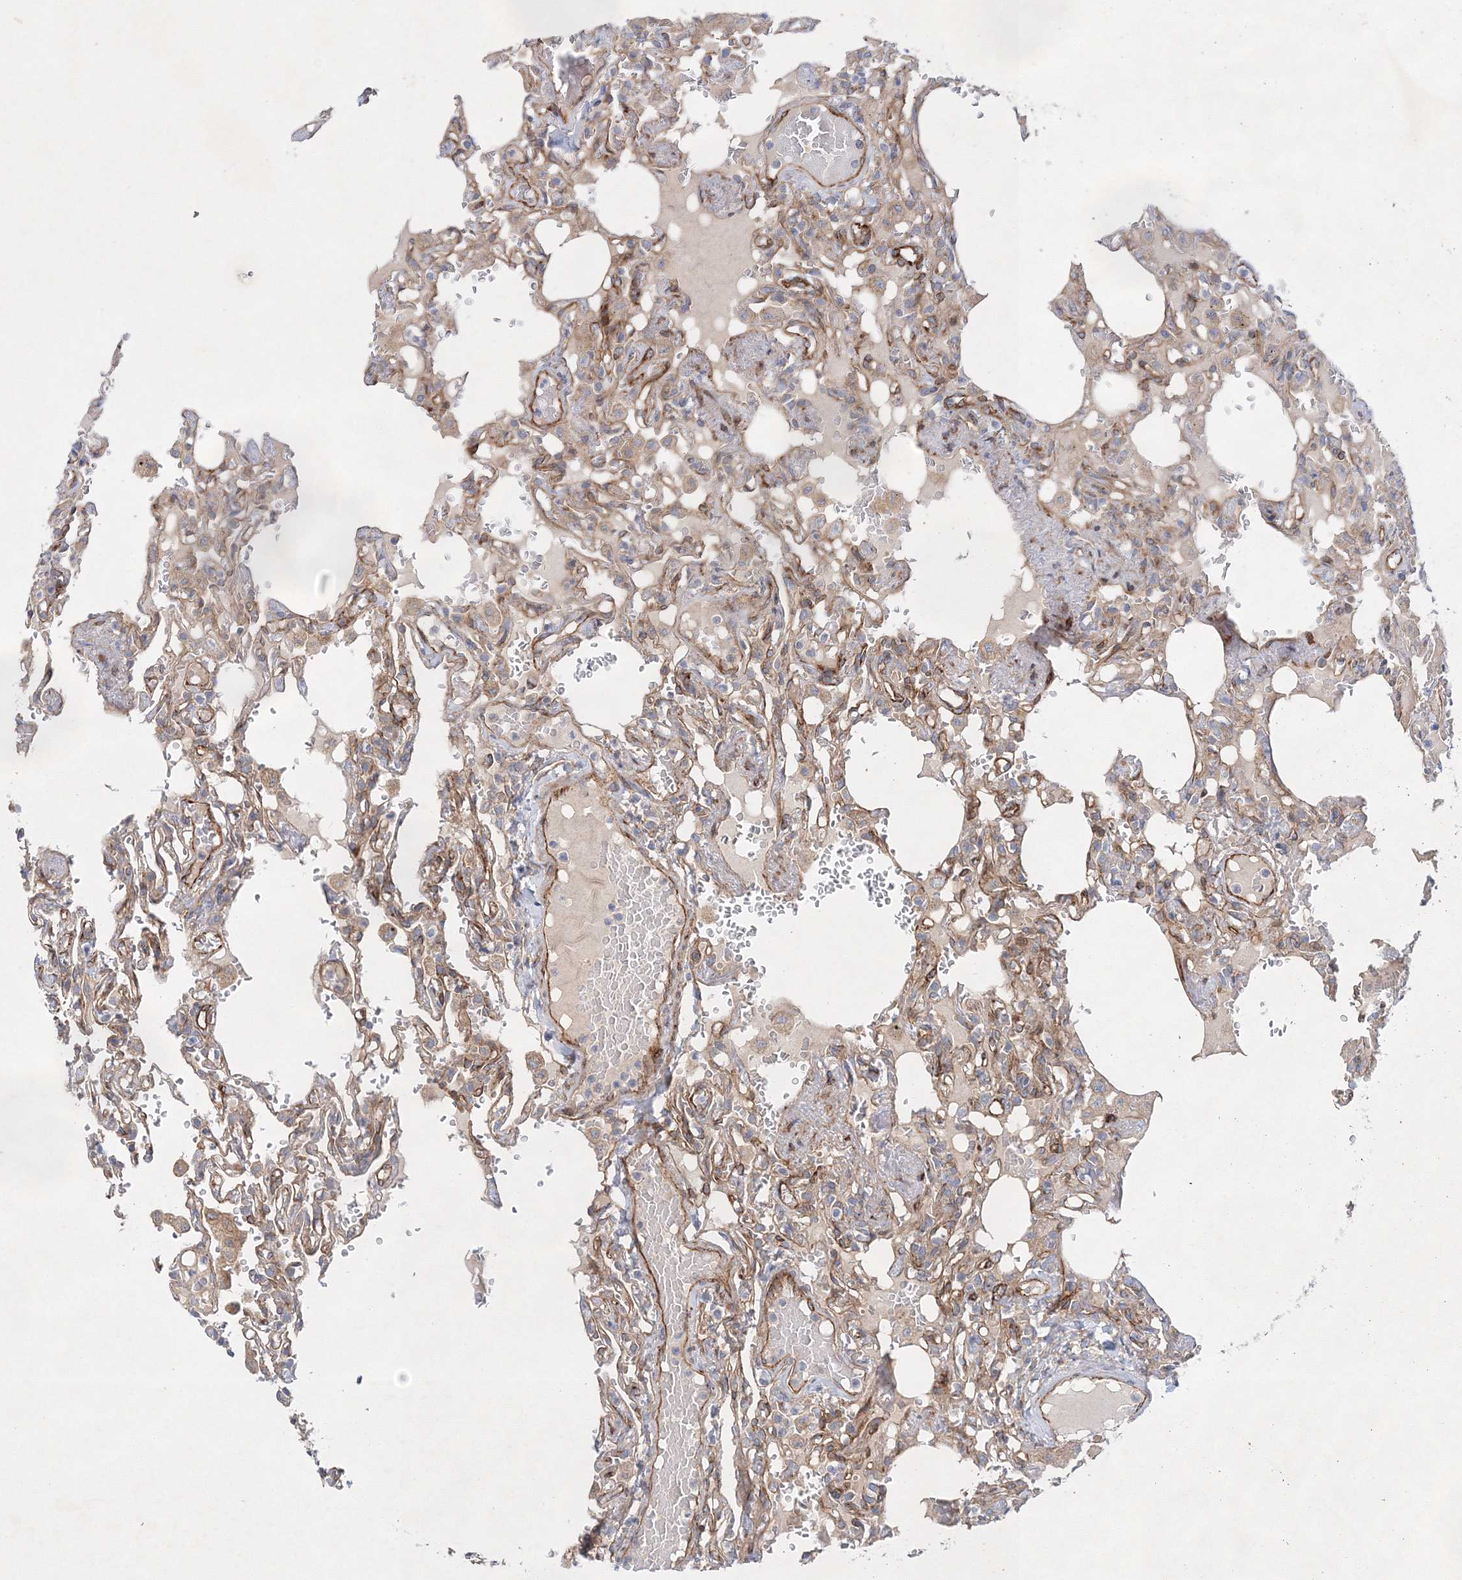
{"staining": {"intensity": "weak", "quantity": "25%-75%", "location": "cytoplasmic/membranous"}, "tissue": "lung", "cell_type": "Alveolar cells", "image_type": "normal", "snomed": [{"axis": "morphology", "description": "Normal tissue, NOS"}, {"axis": "topography", "description": "Lung"}], "caption": "IHC image of benign human lung stained for a protein (brown), which displays low levels of weak cytoplasmic/membranous staining in approximately 25%-75% of alveolar cells.", "gene": "ZFYVE16", "patient": {"sex": "male", "age": 21}}